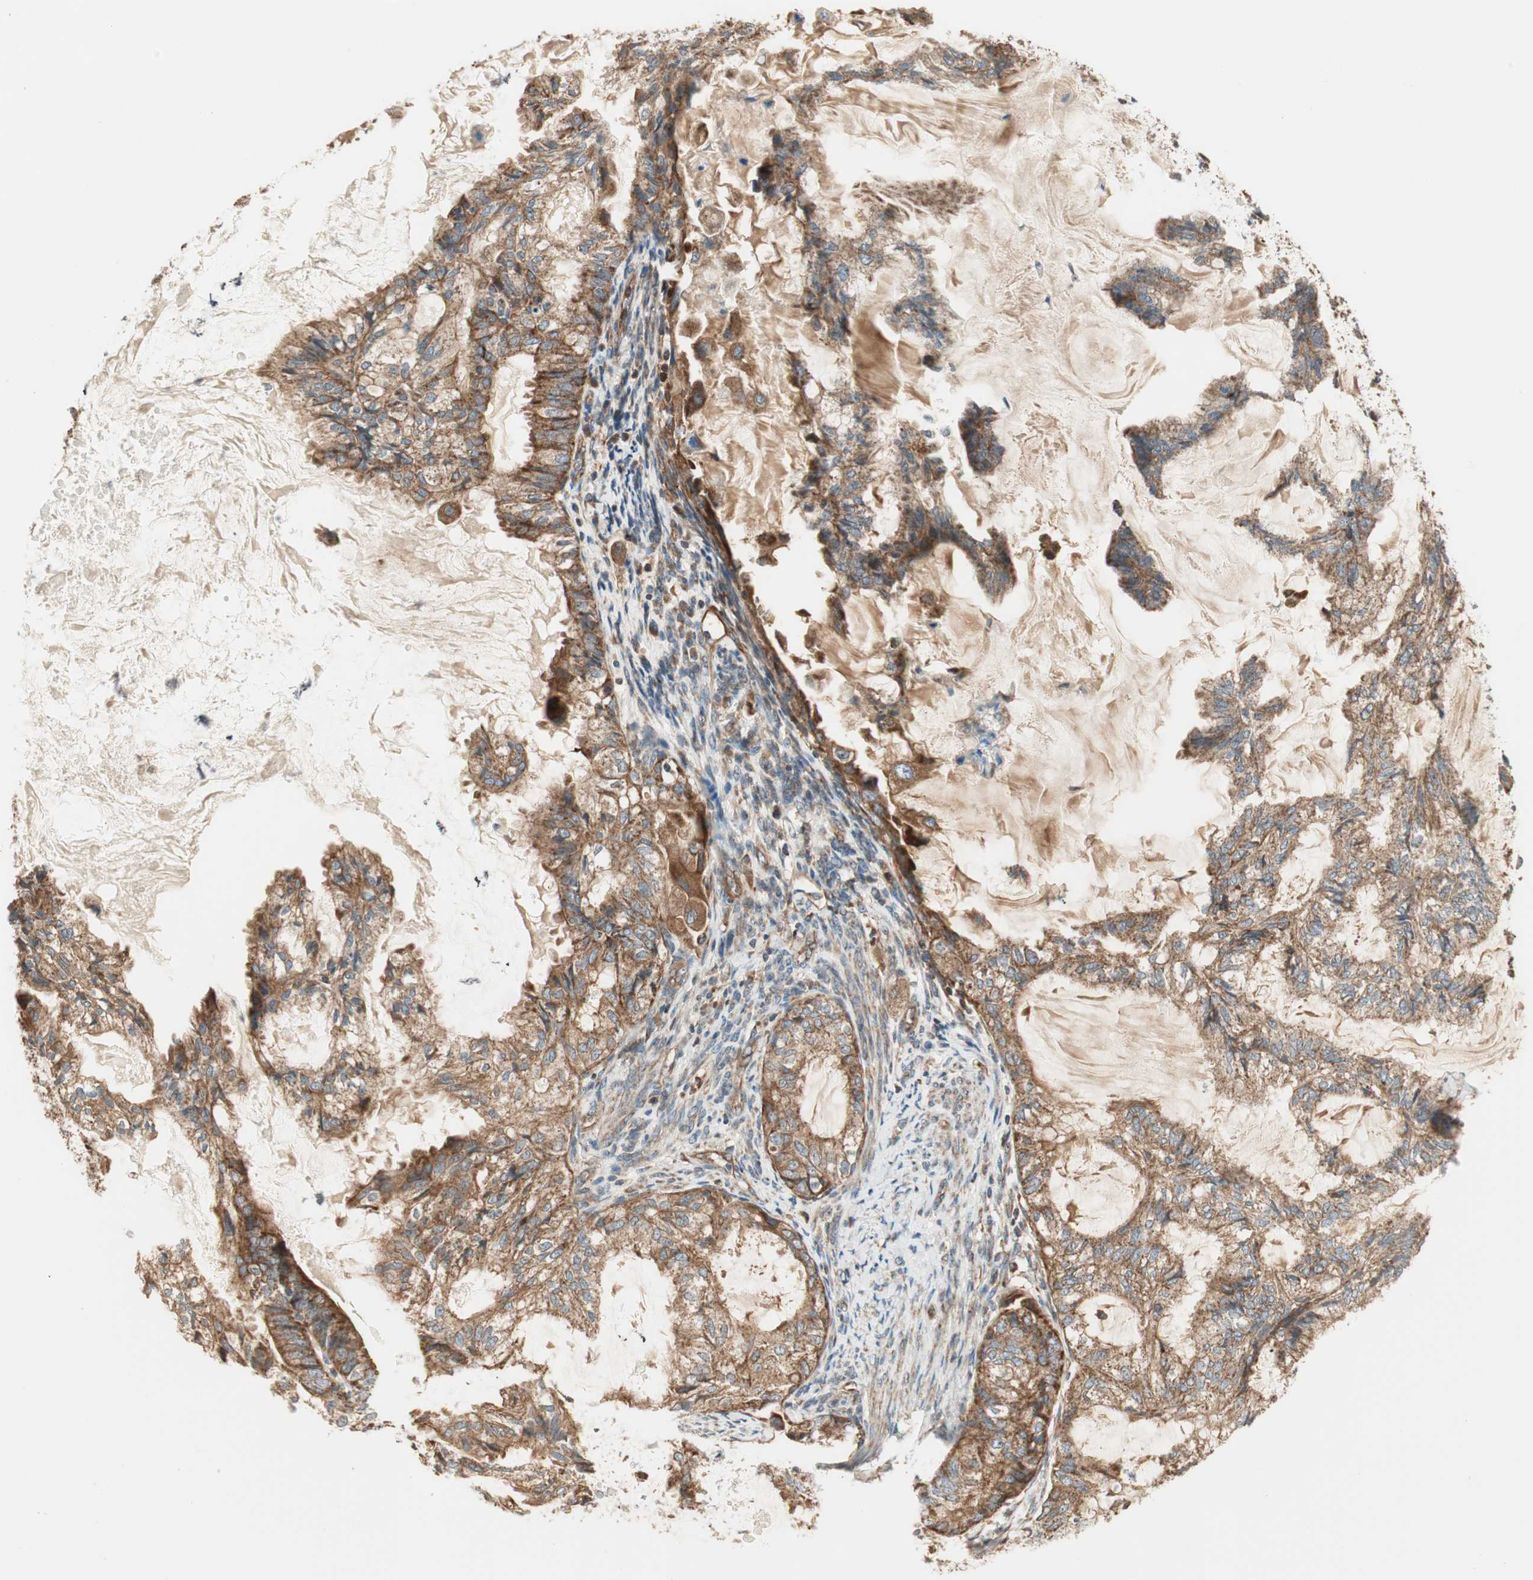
{"staining": {"intensity": "strong", "quantity": ">75%", "location": "cytoplasmic/membranous"}, "tissue": "cervical cancer", "cell_type": "Tumor cells", "image_type": "cancer", "snomed": [{"axis": "morphology", "description": "Normal tissue, NOS"}, {"axis": "morphology", "description": "Adenocarcinoma, NOS"}, {"axis": "topography", "description": "Cervix"}, {"axis": "topography", "description": "Endometrium"}], "caption": "This micrograph displays cervical adenocarcinoma stained with IHC to label a protein in brown. The cytoplasmic/membranous of tumor cells show strong positivity for the protein. Nuclei are counter-stained blue.", "gene": "CTTNBP2NL", "patient": {"sex": "female", "age": 86}}